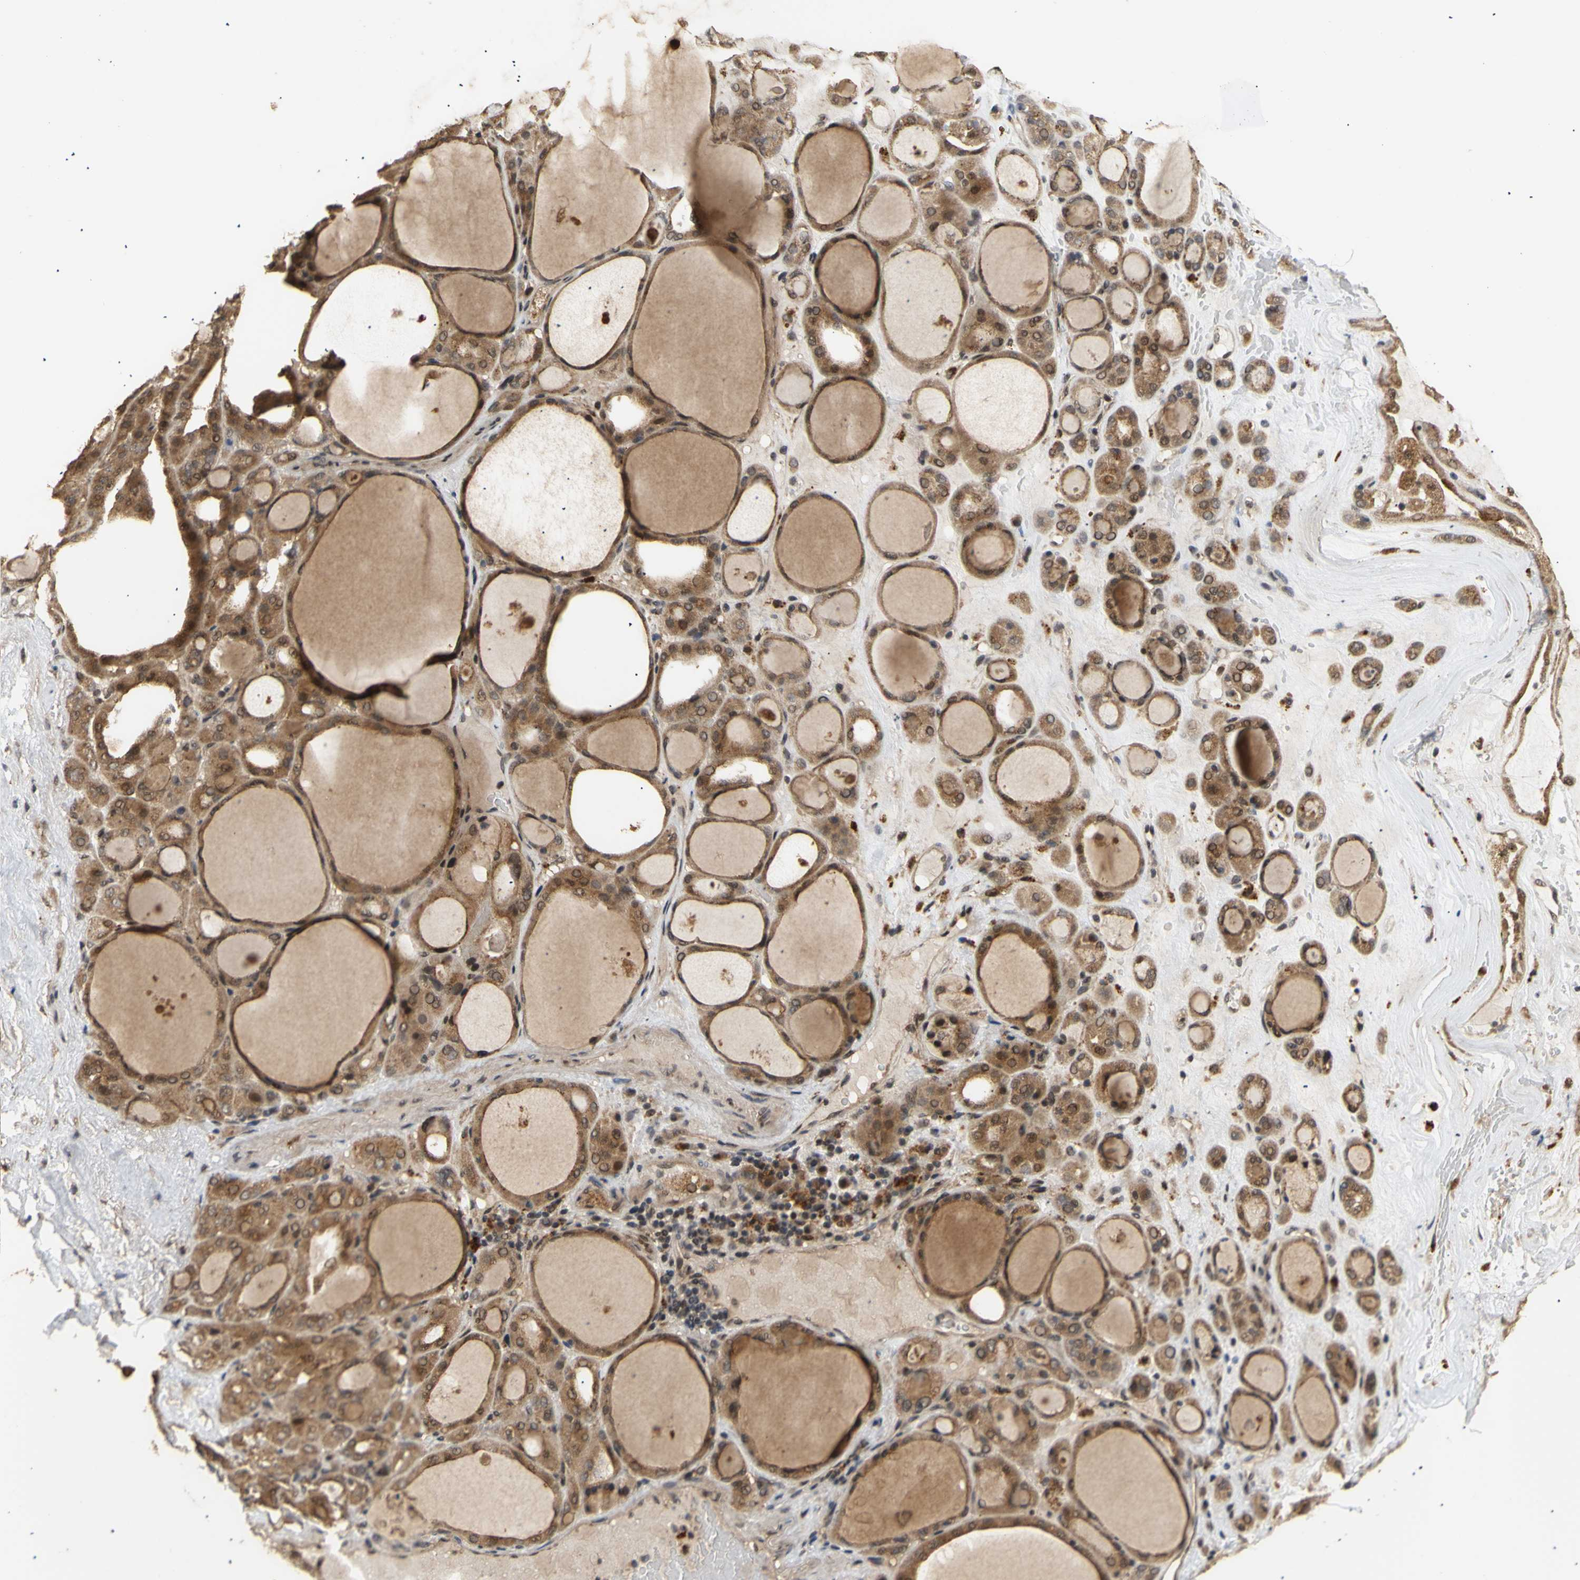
{"staining": {"intensity": "moderate", "quantity": ">75%", "location": "cytoplasmic/membranous,nuclear"}, "tissue": "thyroid gland", "cell_type": "Glandular cells", "image_type": "normal", "snomed": [{"axis": "morphology", "description": "Normal tissue, NOS"}, {"axis": "morphology", "description": "Carcinoma, NOS"}, {"axis": "topography", "description": "Thyroid gland"}], "caption": "Protein expression by immunohistochemistry exhibits moderate cytoplasmic/membranous,nuclear expression in approximately >75% of glandular cells in normal thyroid gland. (IHC, brightfield microscopy, high magnification).", "gene": "GTF2E2", "patient": {"sex": "female", "age": 86}}